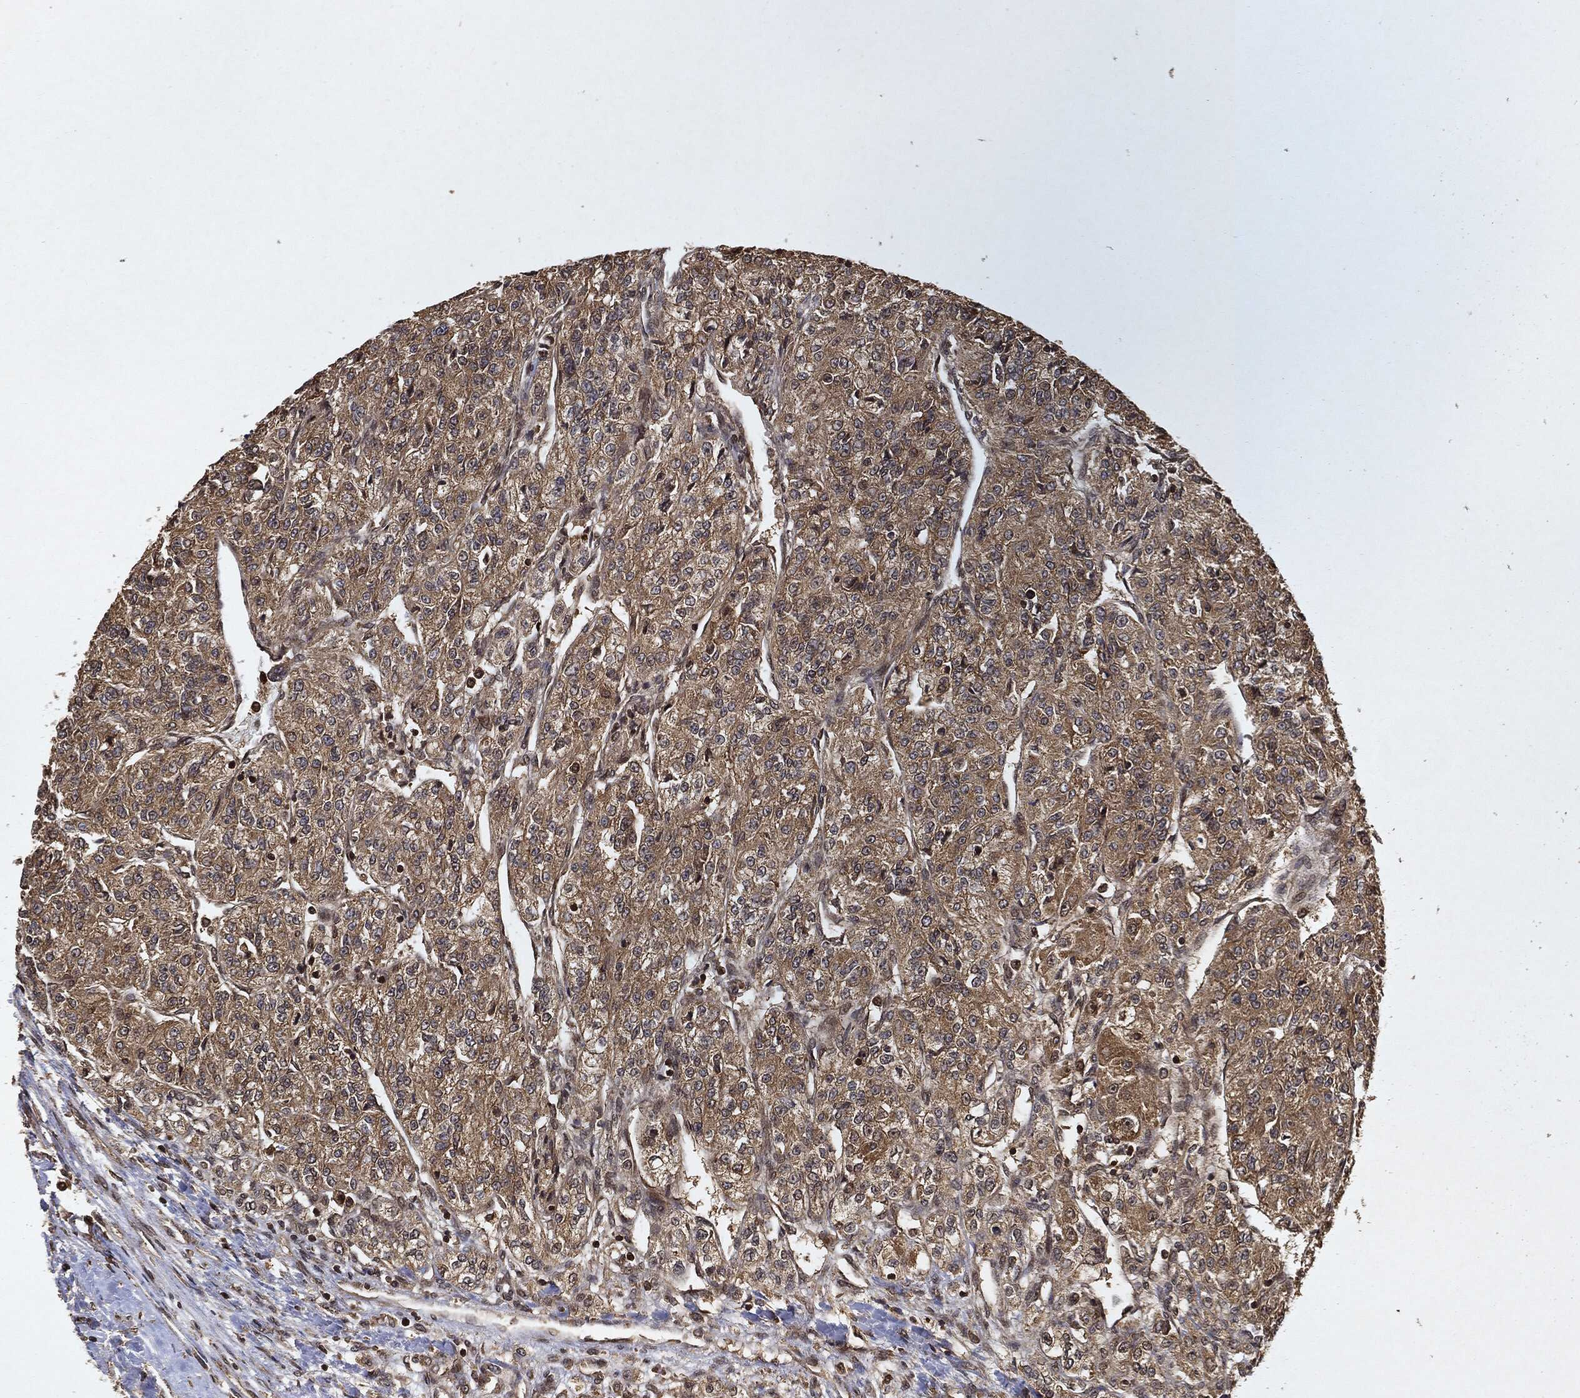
{"staining": {"intensity": "moderate", "quantity": ">75%", "location": "cytoplasmic/membranous"}, "tissue": "renal cancer", "cell_type": "Tumor cells", "image_type": "cancer", "snomed": [{"axis": "morphology", "description": "Adenocarcinoma, NOS"}, {"axis": "topography", "description": "Kidney"}], "caption": "Protein expression analysis of human renal cancer reveals moderate cytoplasmic/membranous positivity in about >75% of tumor cells.", "gene": "ZNF226", "patient": {"sex": "female", "age": 63}}